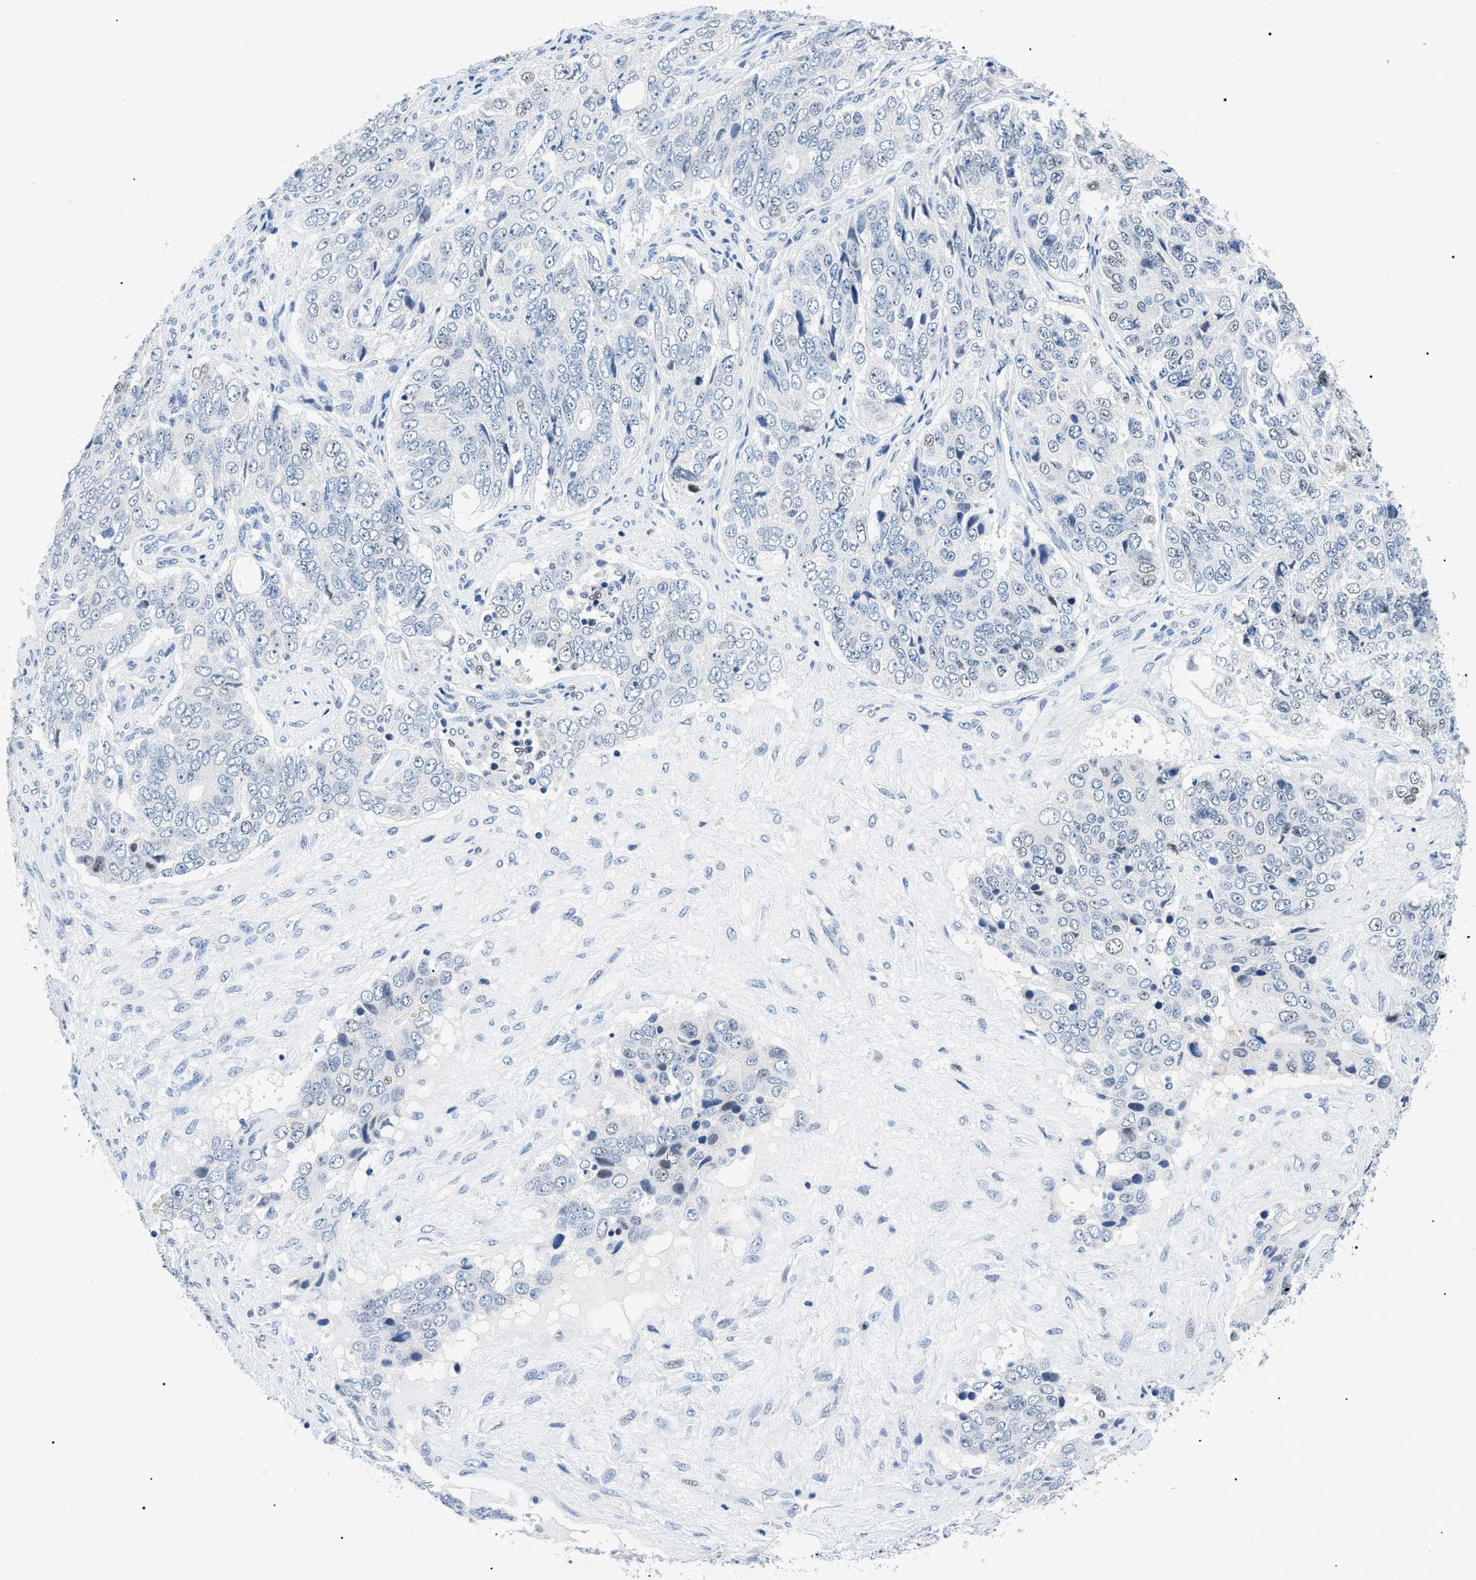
{"staining": {"intensity": "weak", "quantity": "<25%", "location": "nuclear"}, "tissue": "ovarian cancer", "cell_type": "Tumor cells", "image_type": "cancer", "snomed": [{"axis": "morphology", "description": "Carcinoma, endometroid"}, {"axis": "topography", "description": "Ovary"}], "caption": "Protein analysis of endometroid carcinoma (ovarian) shows no significant positivity in tumor cells.", "gene": "SMARCC1", "patient": {"sex": "female", "age": 51}}